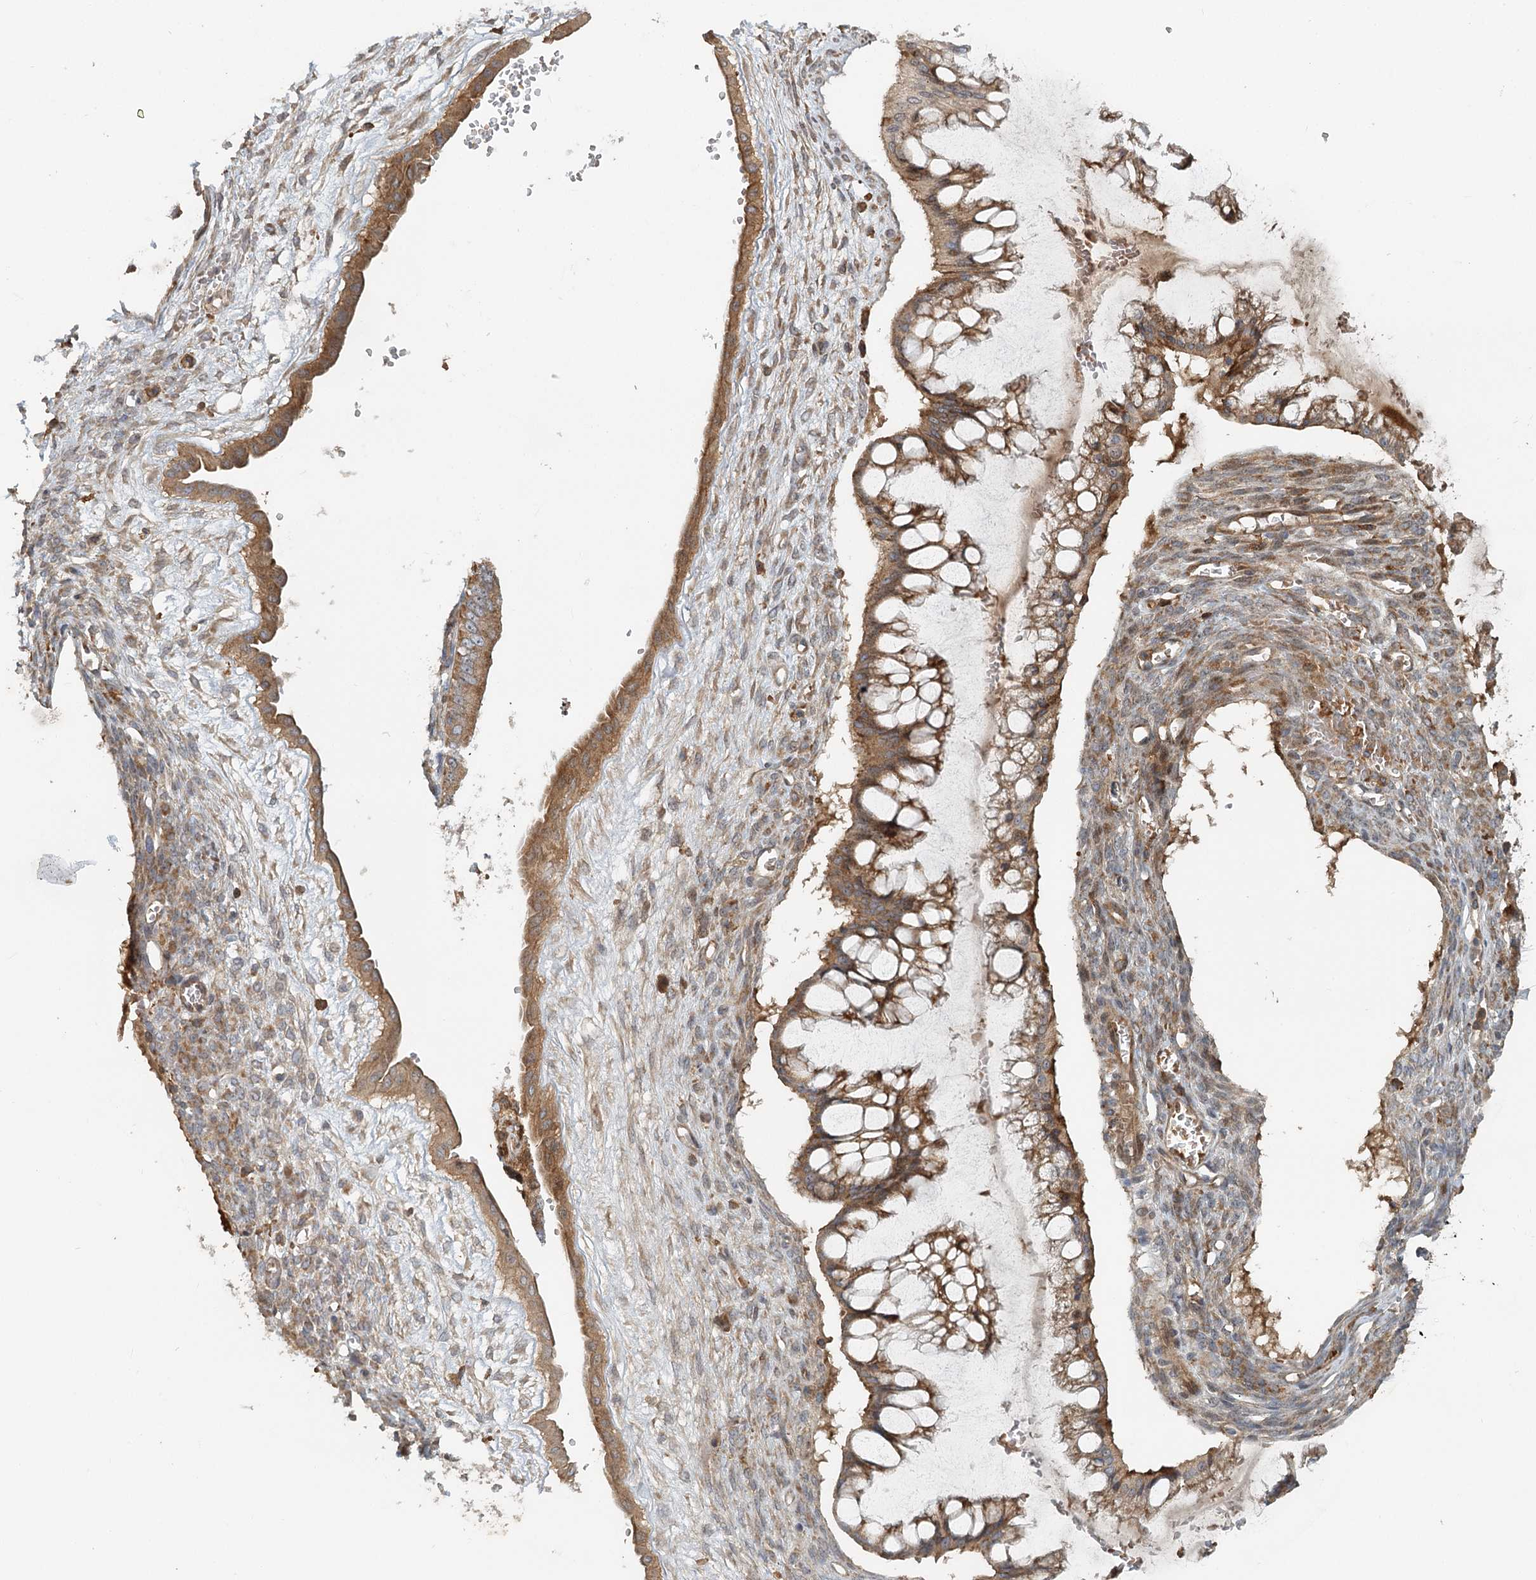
{"staining": {"intensity": "moderate", "quantity": ">75%", "location": "cytoplasmic/membranous"}, "tissue": "ovarian cancer", "cell_type": "Tumor cells", "image_type": "cancer", "snomed": [{"axis": "morphology", "description": "Cystadenocarcinoma, mucinous, NOS"}, {"axis": "topography", "description": "Ovary"}], "caption": "This is an image of IHC staining of ovarian cancer, which shows moderate expression in the cytoplasmic/membranous of tumor cells.", "gene": "RNF111", "patient": {"sex": "female", "age": 73}}